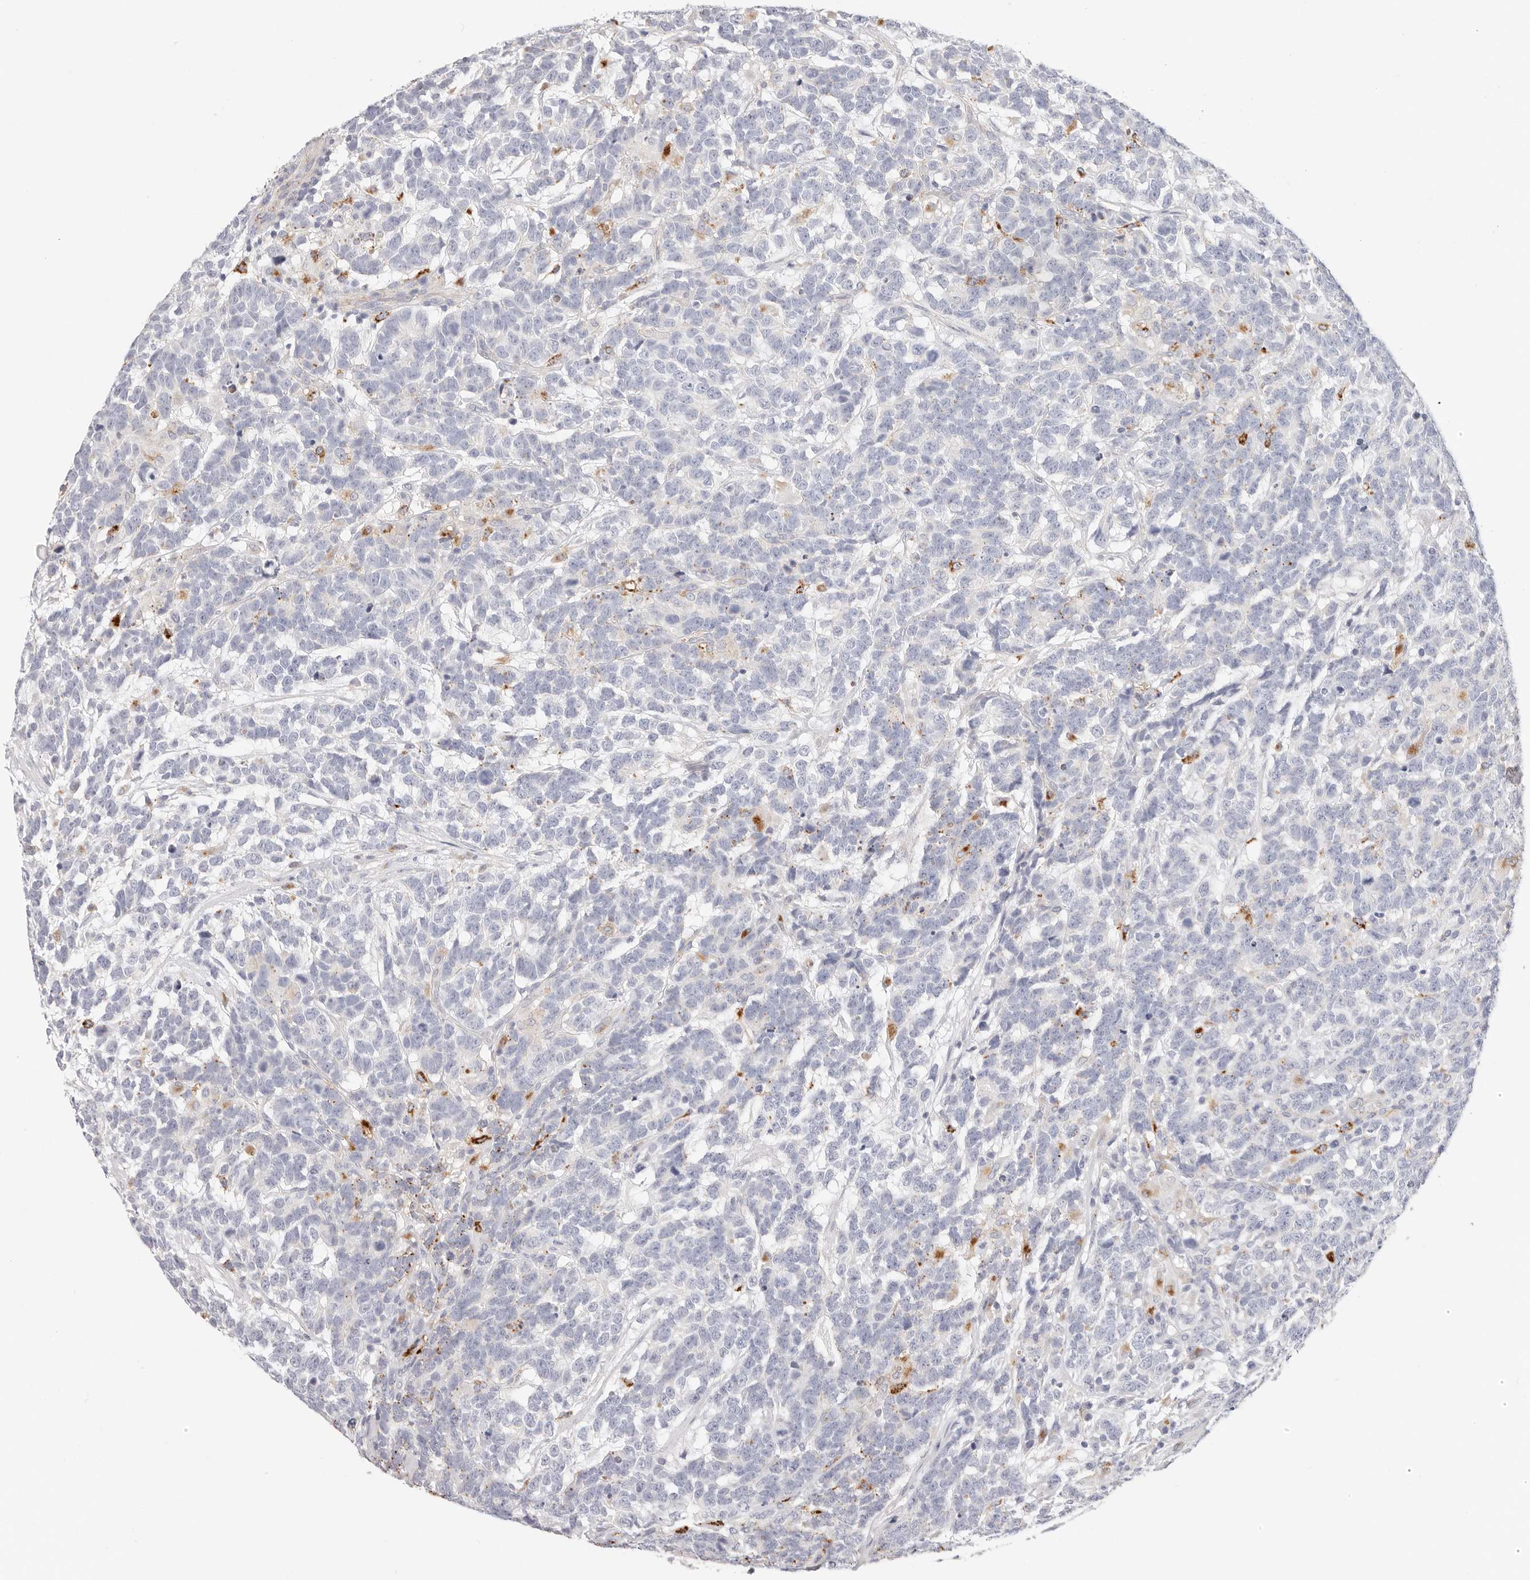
{"staining": {"intensity": "moderate", "quantity": "<25%", "location": "cytoplasmic/membranous"}, "tissue": "testis cancer", "cell_type": "Tumor cells", "image_type": "cancer", "snomed": [{"axis": "morphology", "description": "Carcinoma, Embryonal, NOS"}, {"axis": "topography", "description": "Testis"}], "caption": "Immunohistochemistry (IHC) photomicrograph of neoplastic tissue: testis embryonal carcinoma stained using immunohistochemistry (IHC) demonstrates low levels of moderate protein expression localized specifically in the cytoplasmic/membranous of tumor cells, appearing as a cytoplasmic/membranous brown color.", "gene": "STKLD1", "patient": {"sex": "male", "age": 26}}